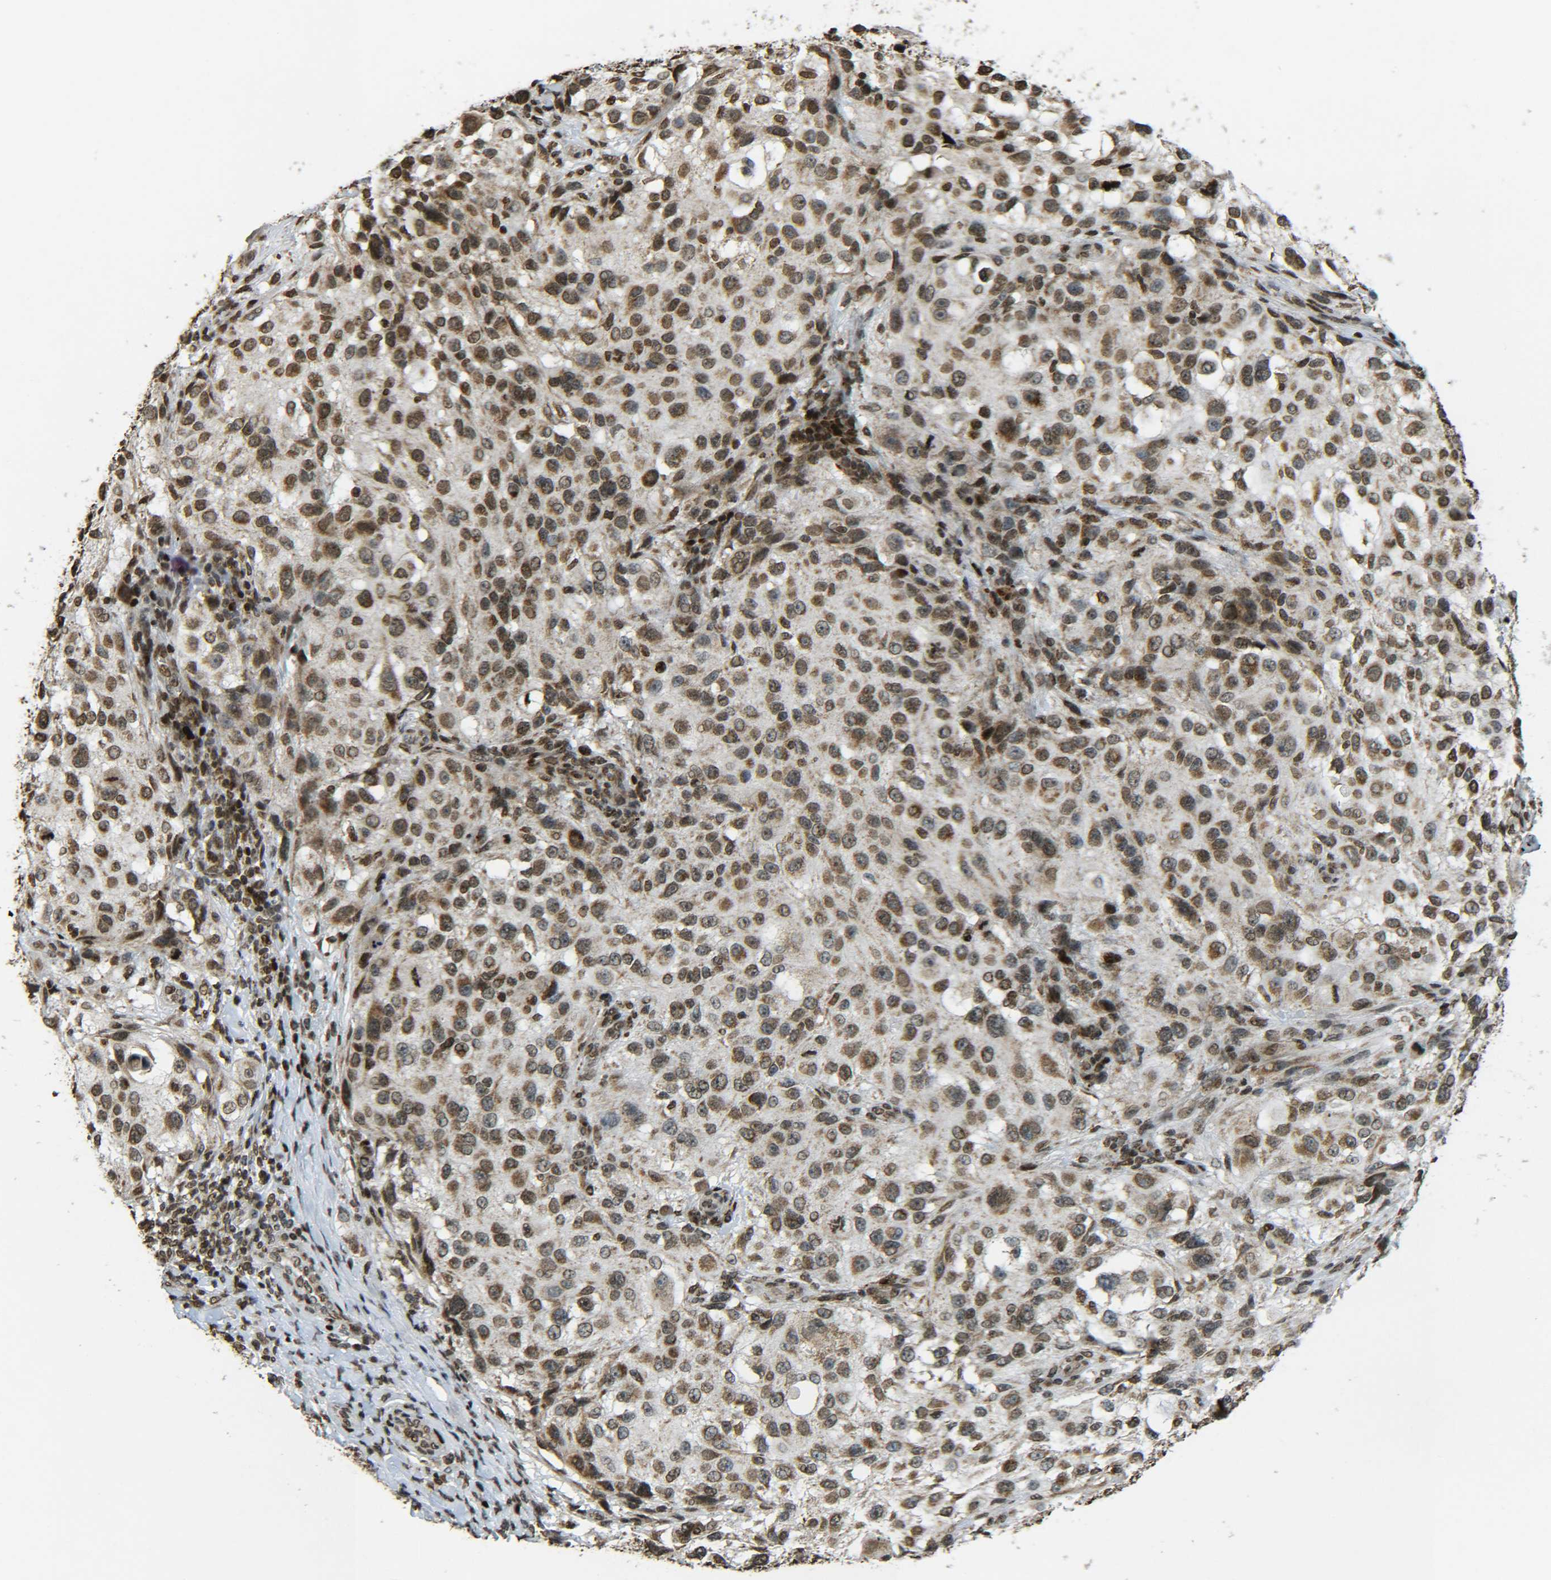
{"staining": {"intensity": "moderate", "quantity": ">75%", "location": "nuclear"}, "tissue": "melanoma", "cell_type": "Tumor cells", "image_type": "cancer", "snomed": [{"axis": "morphology", "description": "Necrosis, NOS"}, {"axis": "morphology", "description": "Malignant melanoma, NOS"}, {"axis": "topography", "description": "Skin"}], "caption": "This photomicrograph exhibits immunohistochemistry staining of malignant melanoma, with medium moderate nuclear staining in approximately >75% of tumor cells.", "gene": "NEUROG2", "patient": {"sex": "female", "age": 87}}